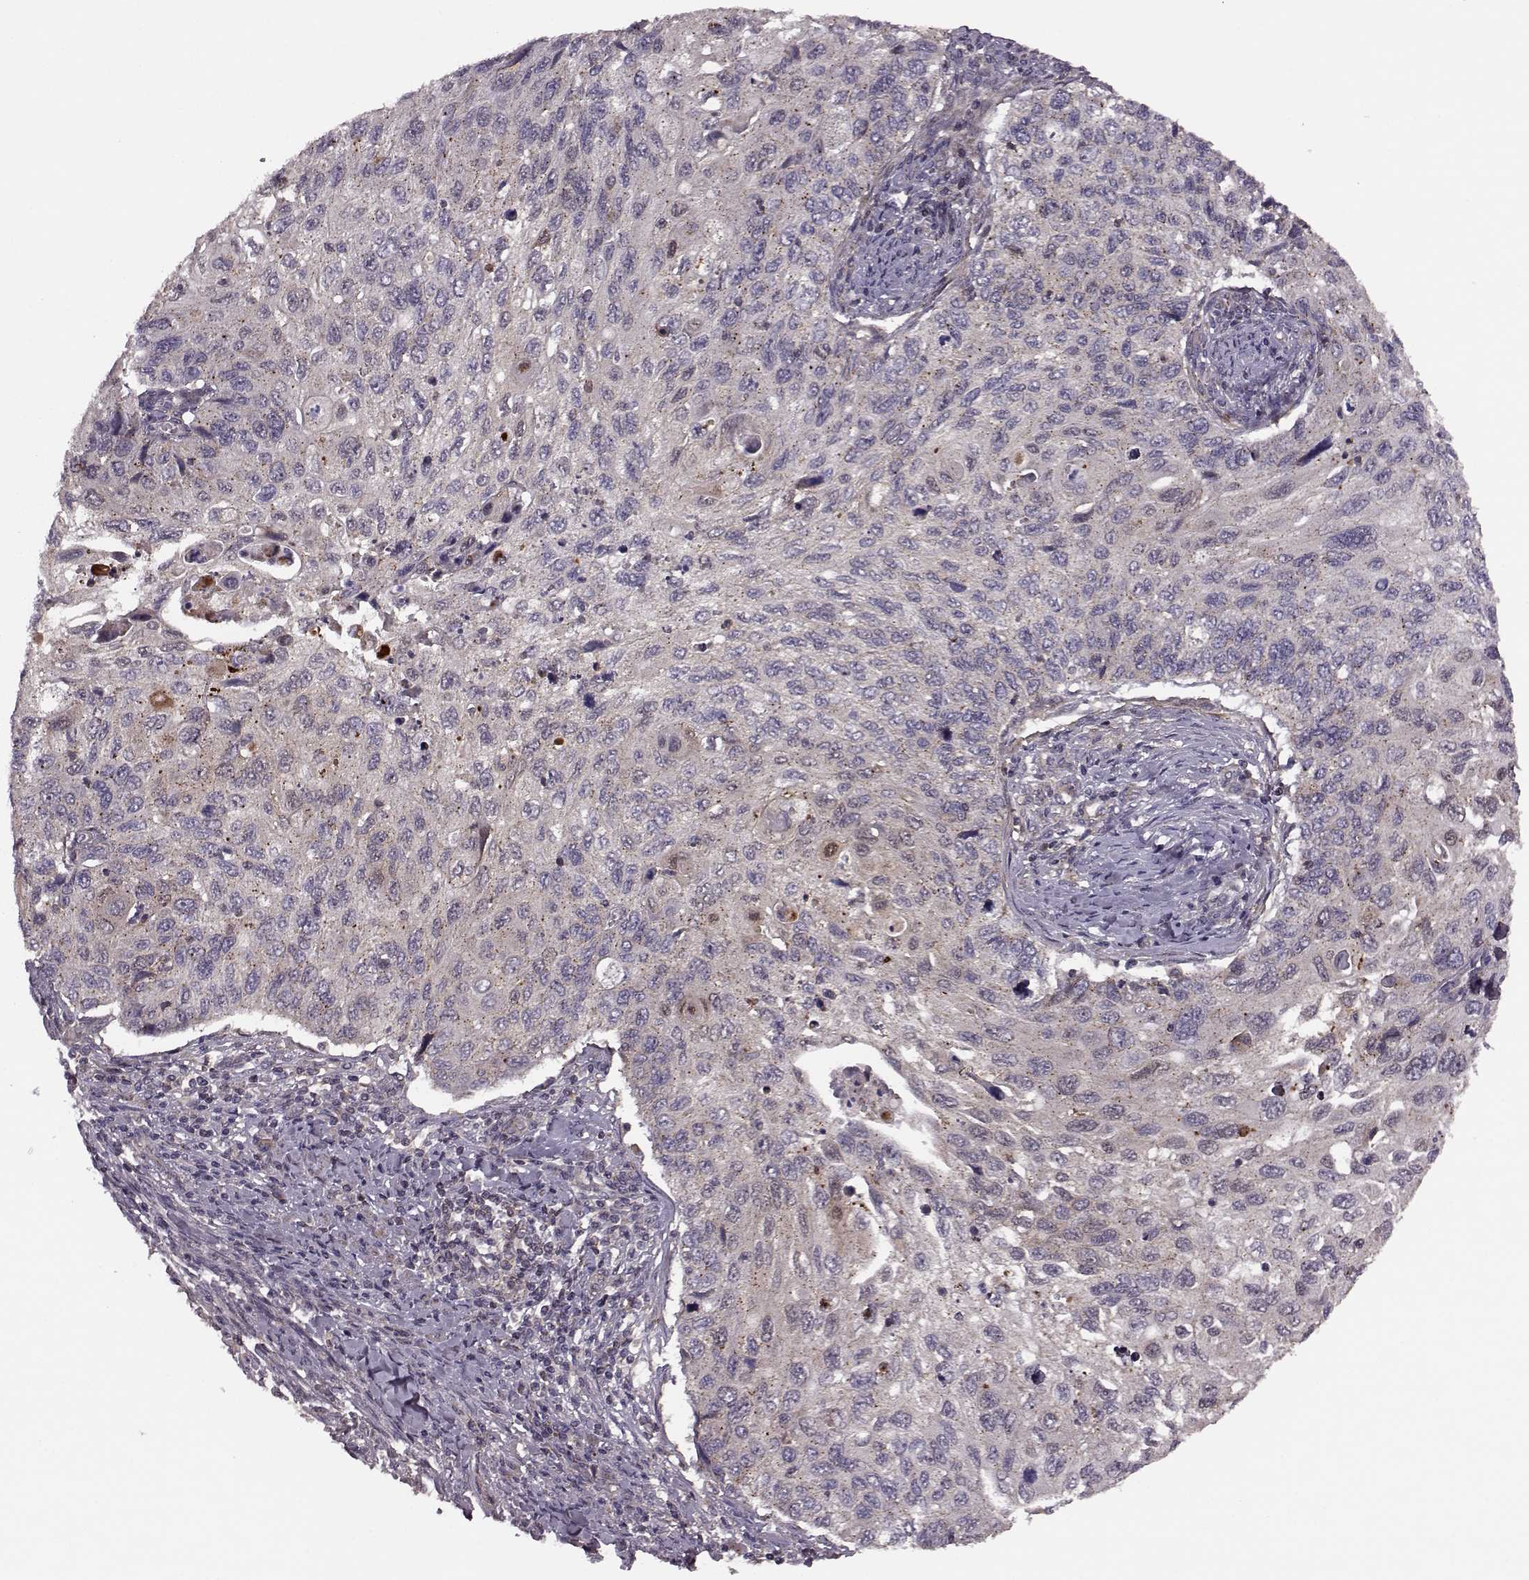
{"staining": {"intensity": "weak", "quantity": ">75%", "location": "cytoplasmic/membranous"}, "tissue": "cervical cancer", "cell_type": "Tumor cells", "image_type": "cancer", "snomed": [{"axis": "morphology", "description": "Squamous cell carcinoma, NOS"}, {"axis": "topography", "description": "Cervix"}], "caption": "Protein expression analysis of human squamous cell carcinoma (cervical) reveals weak cytoplasmic/membranous expression in approximately >75% of tumor cells.", "gene": "FNIP2", "patient": {"sex": "female", "age": 70}}